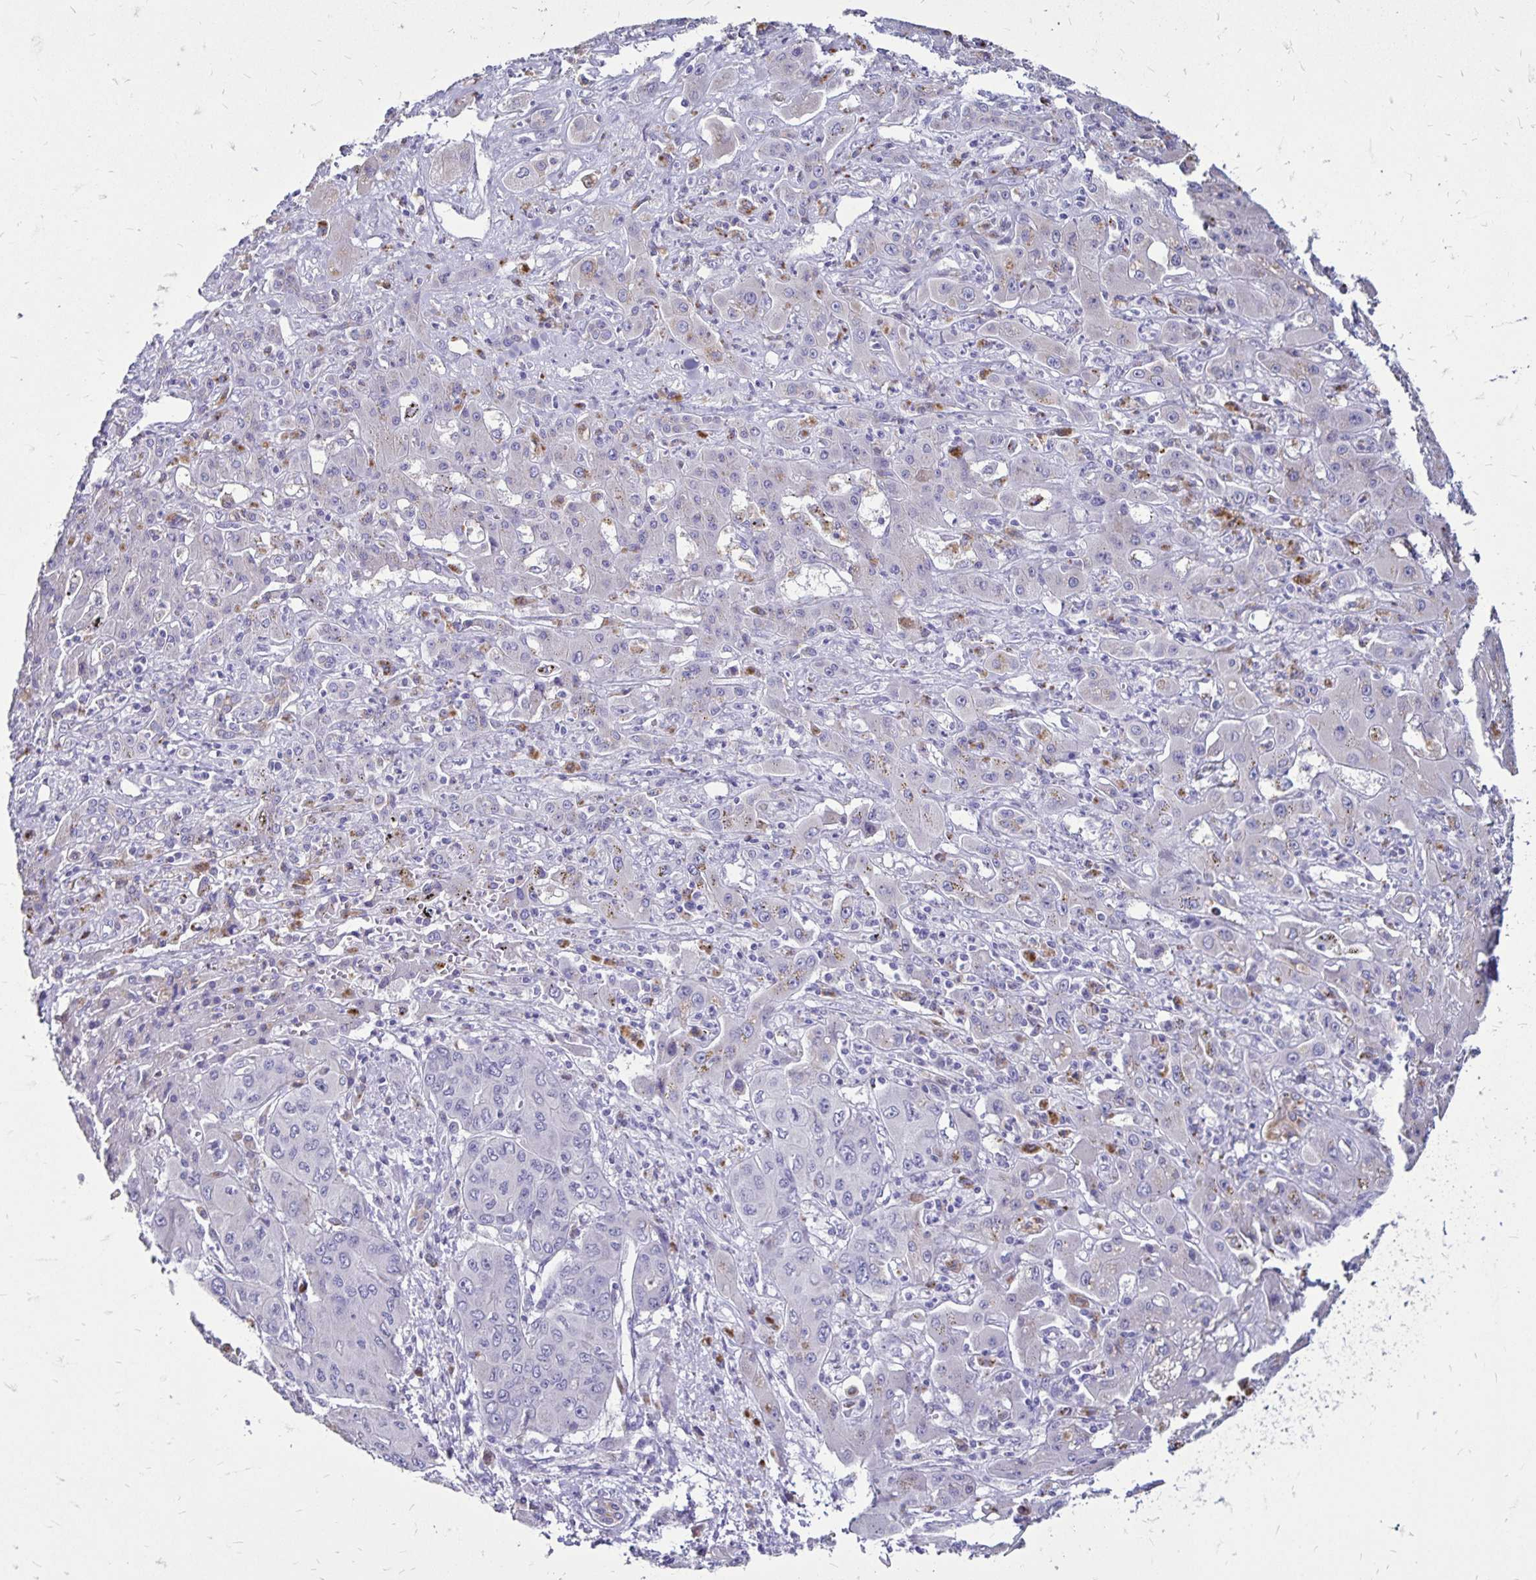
{"staining": {"intensity": "negative", "quantity": "none", "location": "none"}, "tissue": "liver cancer", "cell_type": "Tumor cells", "image_type": "cancer", "snomed": [{"axis": "morphology", "description": "Cholangiocarcinoma"}, {"axis": "topography", "description": "Liver"}], "caption": "There is no significant staining in tumor cells of liver cancer (cholangiocarcinoma). (DAB (3,3'-diaminobenzidine) immunohistochemistry with hematoxylin counter stain).", "gene": "EVPL", "patient": {"sex": "male", "age": 67}}